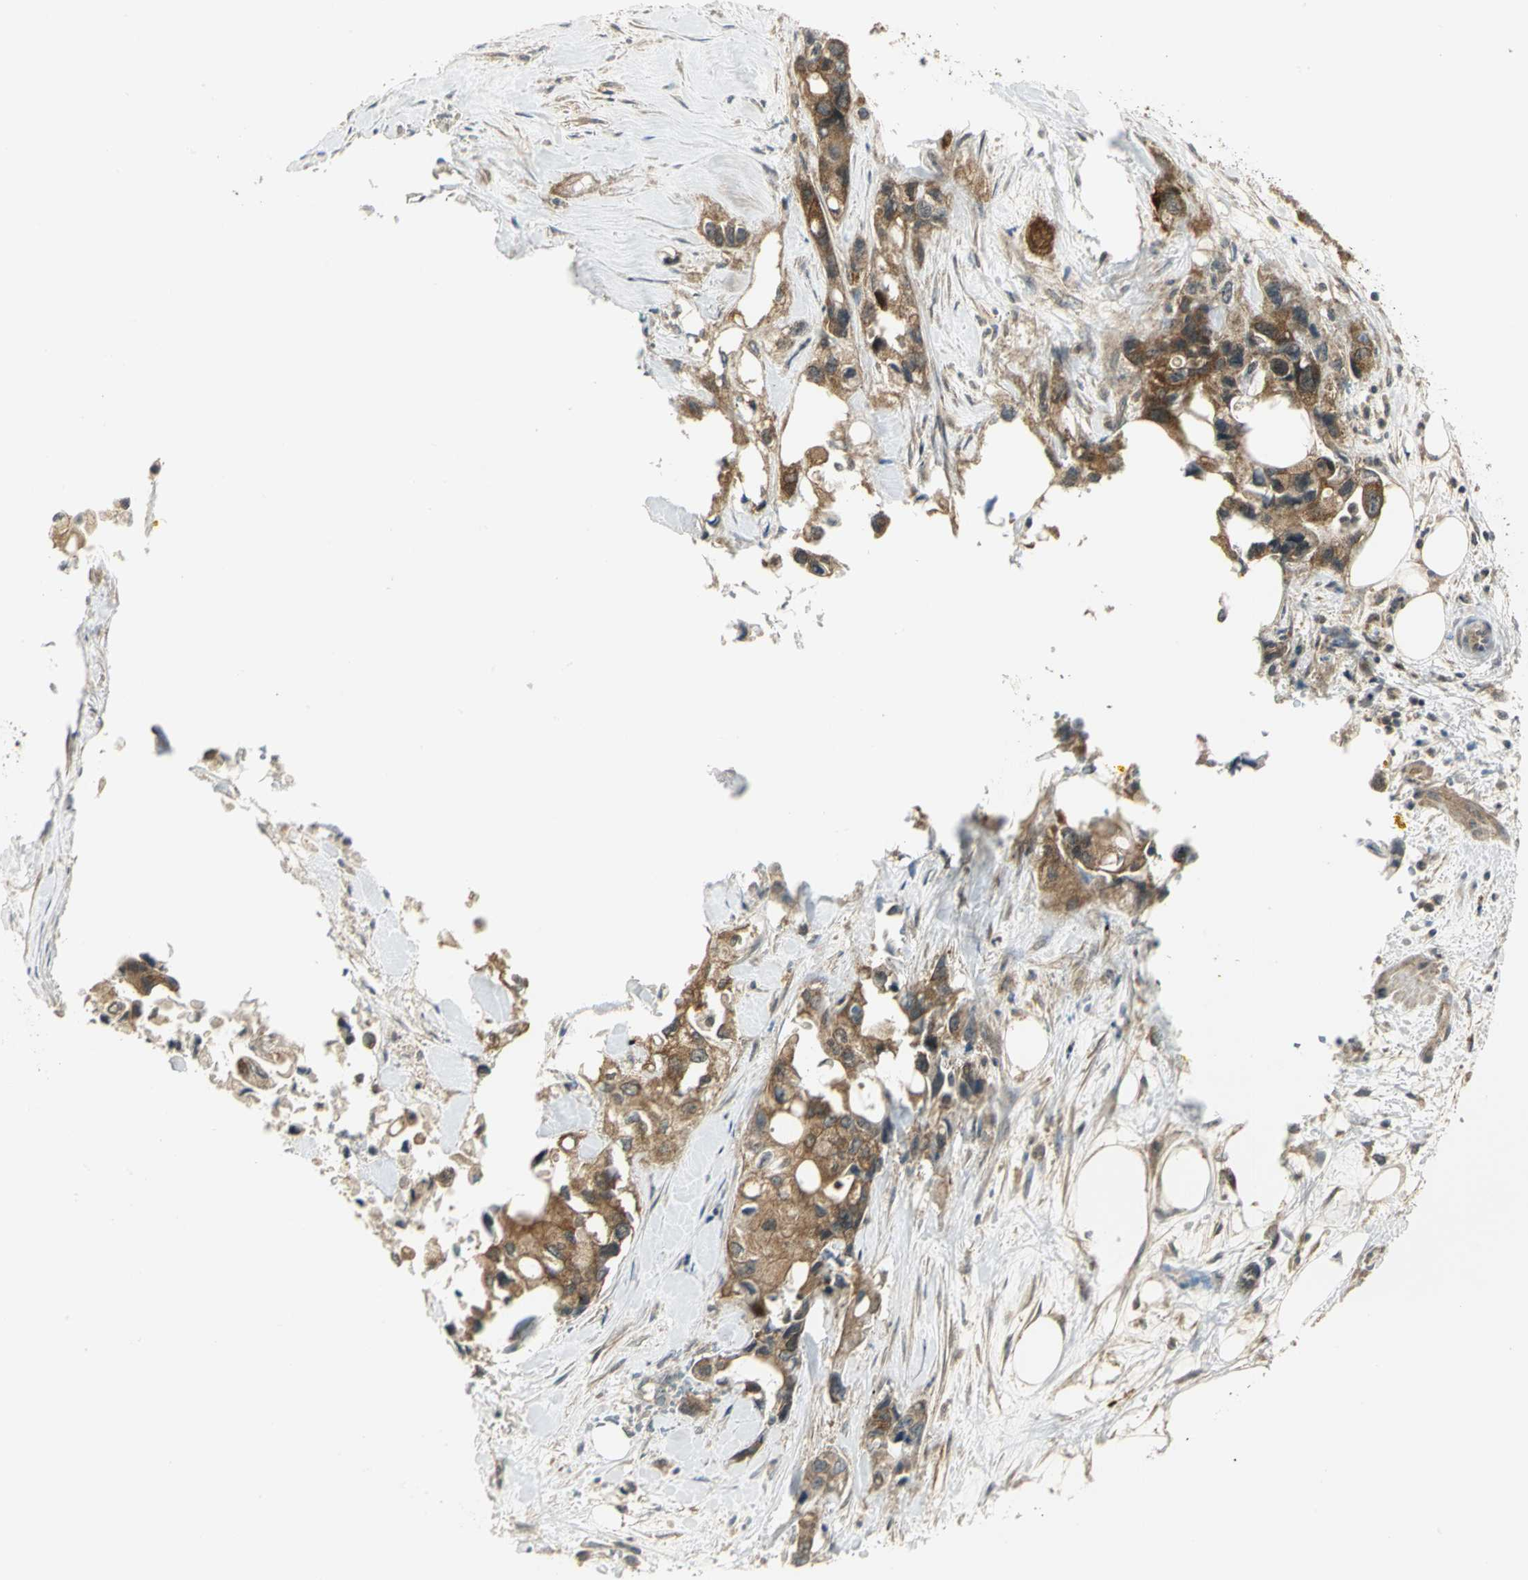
{"staining": {"intensity": "weak", "quantity": ">75%", "location": "cytoplasmic/membranous"}, "tissue": "pancreatic cancer", "cell_type": "Tumor cells", "image_type": "cancer", "snomed": [{"axis": "morphology", "description": "Adenocarcinoma, NOS"}, {"axis": "topography", "description": "Pancreas"}], "caption": "Adenocarcinoma (pancreatic) stained for a protein (brown) exhibits weak cytoplasmic/membranous positive positivity in about >75% of tumor cells.", "gene": "MAPK8IP3", "patient": {"sex": "male", "age": 70}}